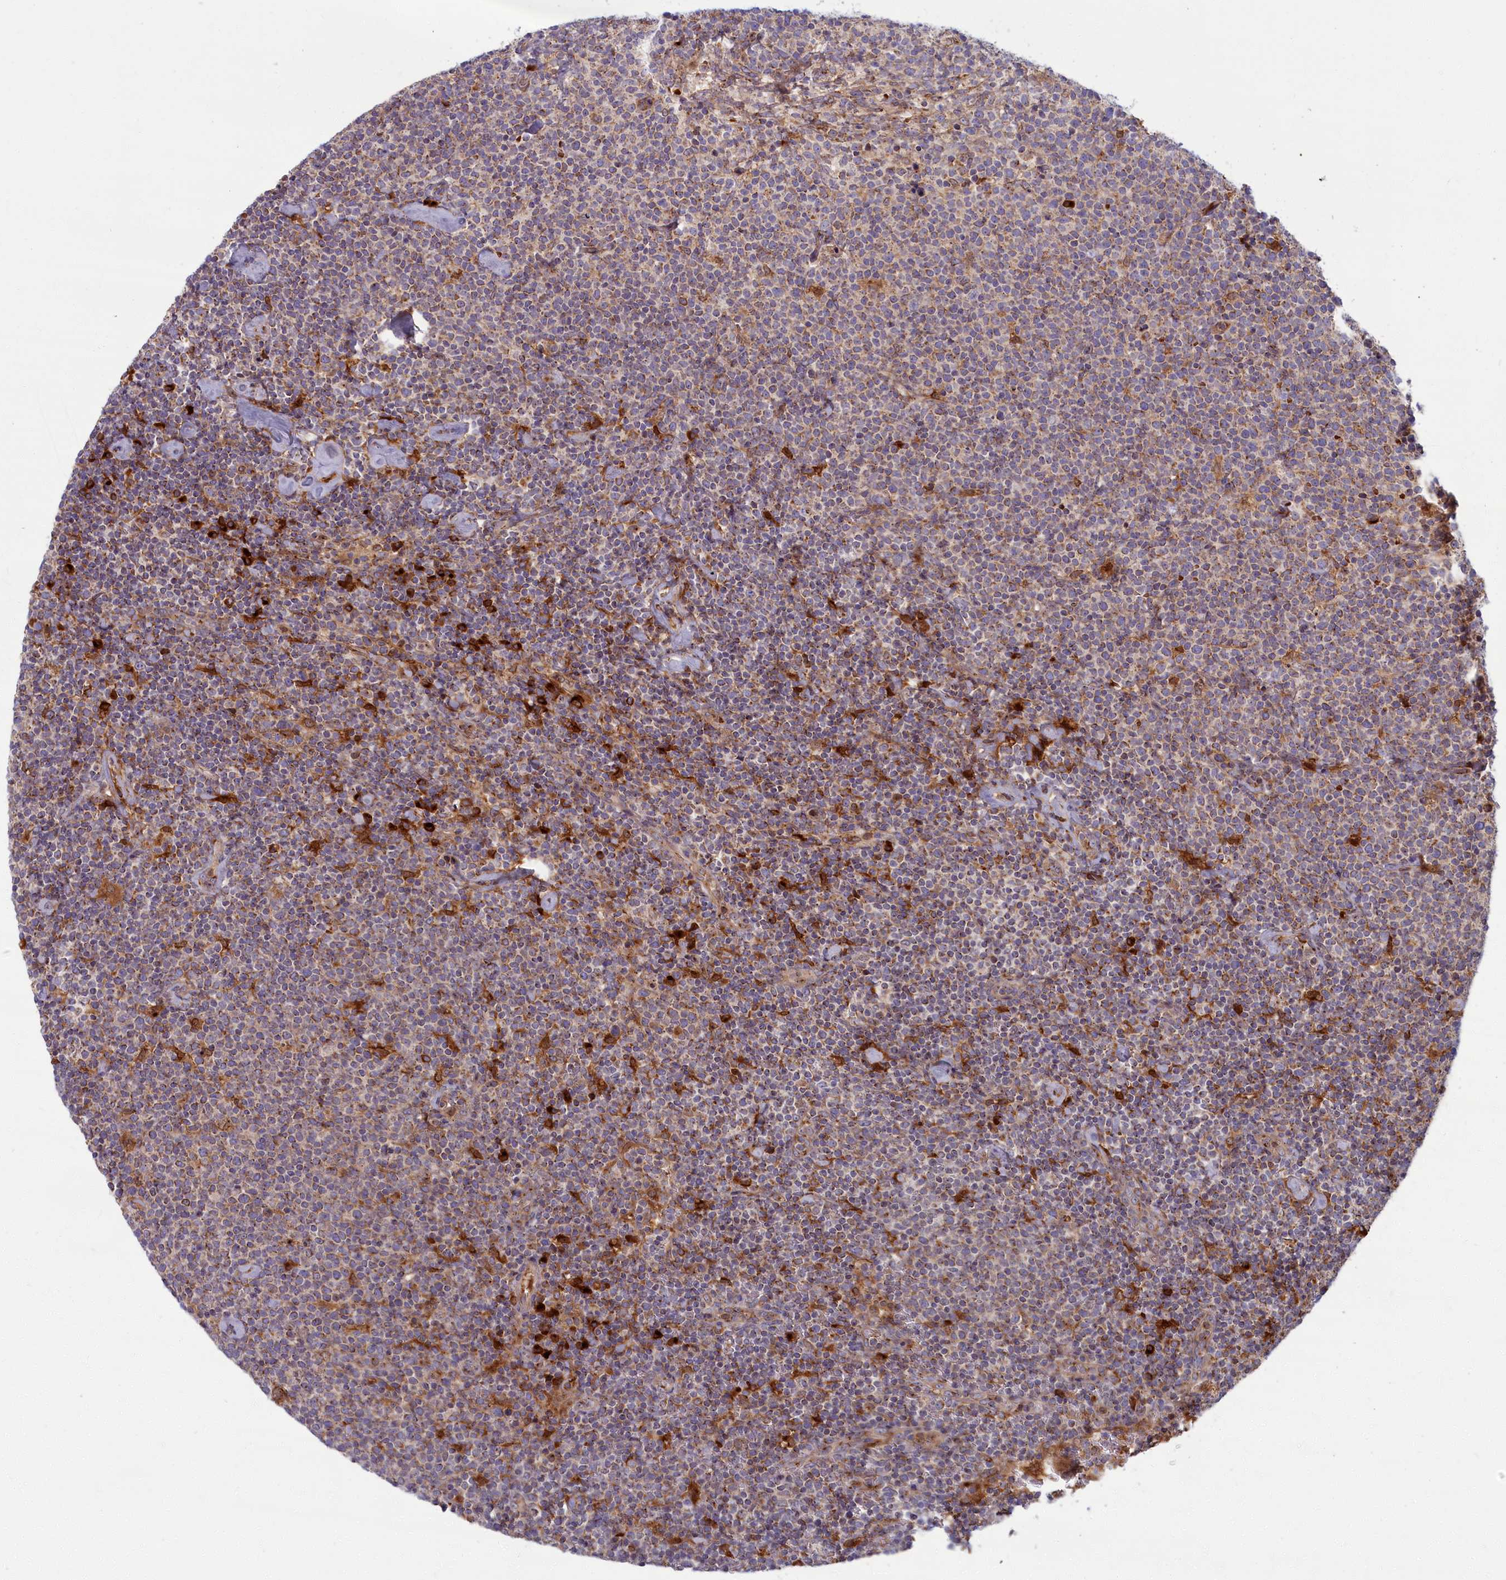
{"staining": {"intensity": "weak", "quantity": "25%-75%", "location": "cytoplasmic/membranous"}, "tissue": "lymphoma", "cell_type": "Tumor cells", "image_type": "cancer", "snomed": [{"axis": "morphology", "description": "Malignant lymphoma, non-Hodgkin's type, High grade"}, {"axis": "topography", "description": "Lymph node"}], "caption": "Immunohistochemistry (IHC) of lymphoma demonstrates low levels of weak cytoplasmic/membranous expression in about 25%-75% of tumor cells.", "gene": "BLVRB", "patient": {"sex": "male", "age": 61}}